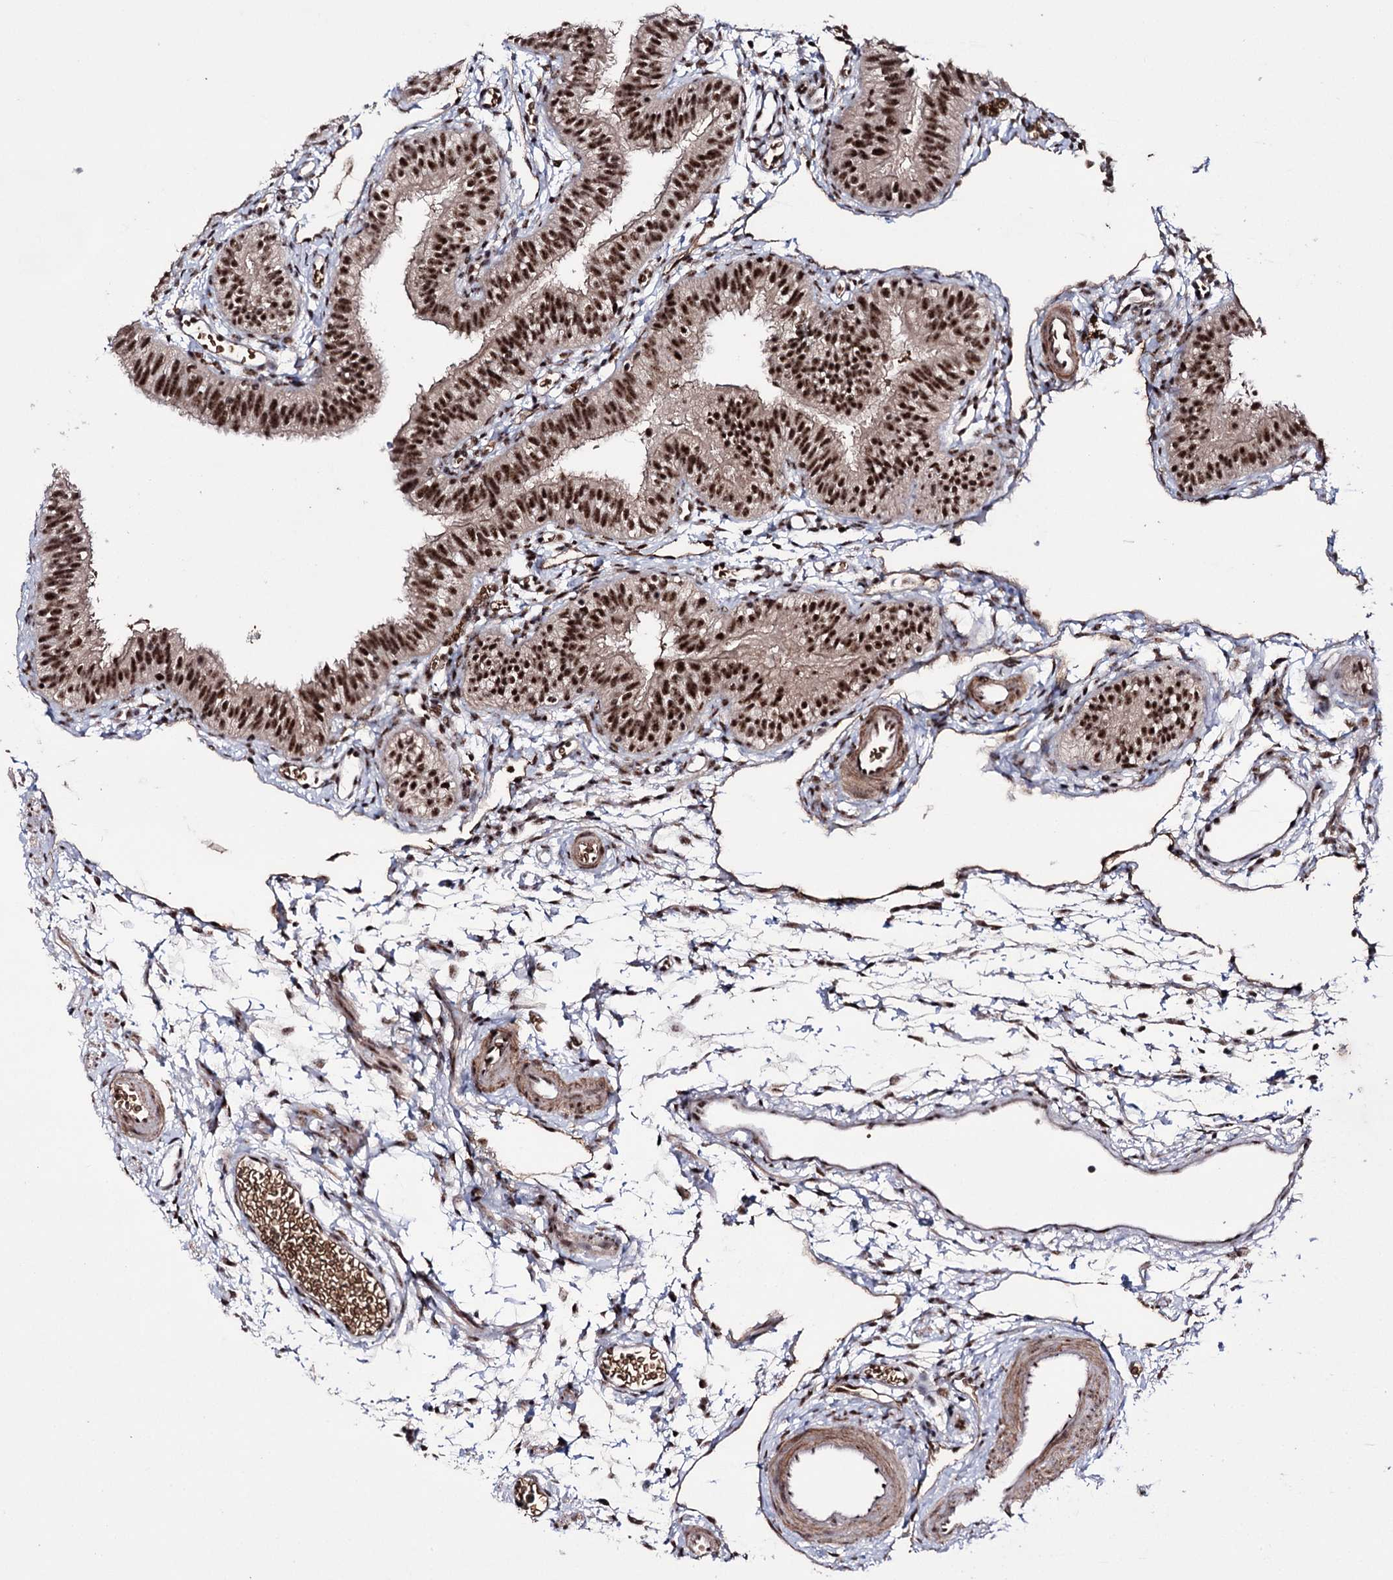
{"staining": {"intensity": "strong", "quantity": ">75%", "location": "nuclear"}, "tissue": "fallopian tube", "cell_type": "Glandular cells", "image_type": "normal", "snomed": [{"axis": "morphology", "description": "Normal tissue, NOS"}, {"axis": "topography", "description": "Fallopian tube"}], "caption": "Protein expression analysis of unremarkable human fallopian tube reveals strong nuclear staining in approximately >75% of glandular cells.", "gene": "PRPF40A", "patient": {"sex": "female", "age": 35}}